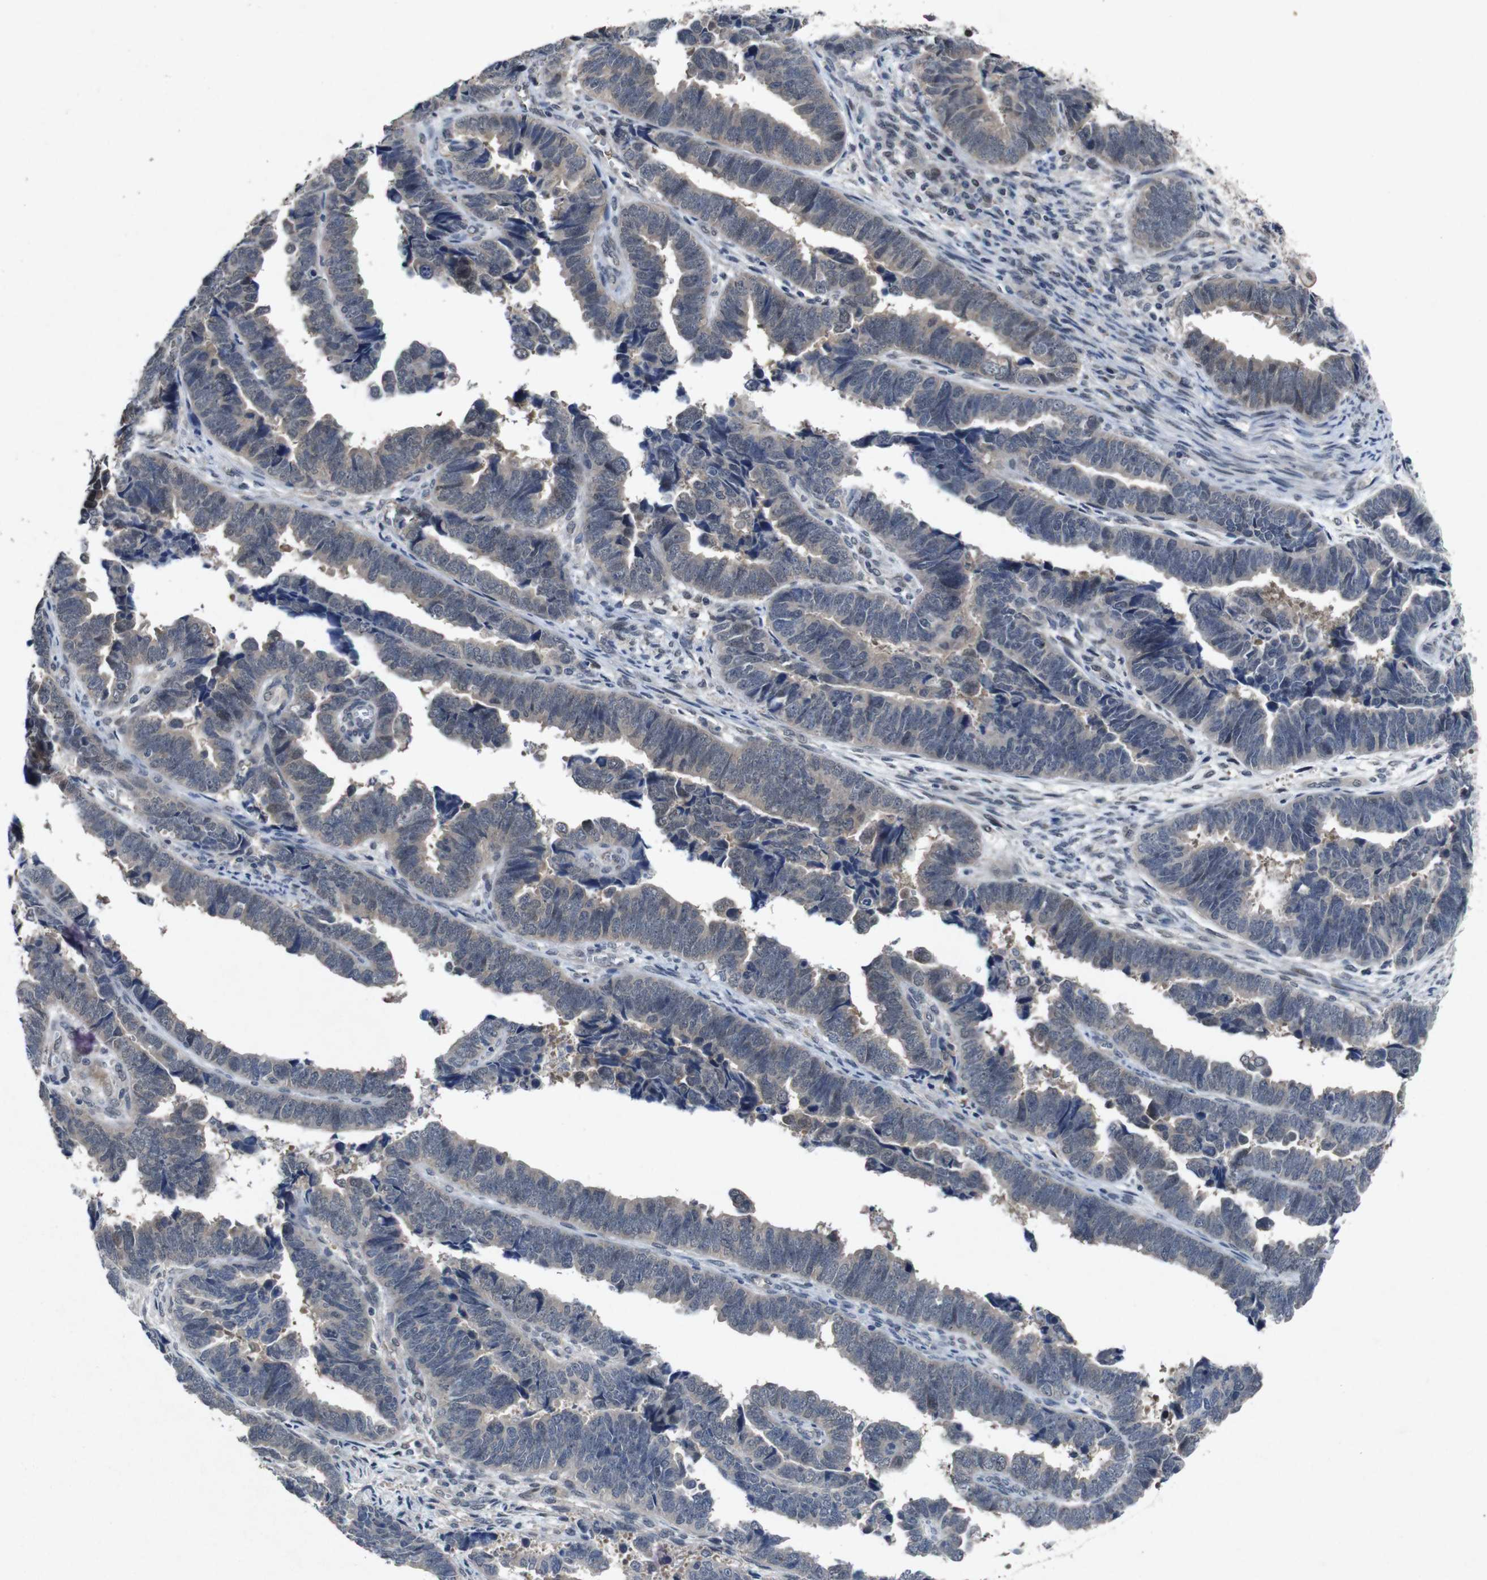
{"staining": {"intensity": "negative", "quantity": "none", "location": "none"}, "tissue": "endometrial cancer", "cell_type": "Tumor cells", "image_type": "cancer", "snomed": [{"axis": "morphology", "description": "Adenocarcinoma, NOS"}, {"axis": "topography", "description": "Endometrium"}], "caption": "DAB (3,3'-diaminobenzidine) immunohistochemical staining of endometrial cancer displays no significant expression in tumor cells.", "gene": "AKT3", "patient": {"sex": "female", "age": 75}}